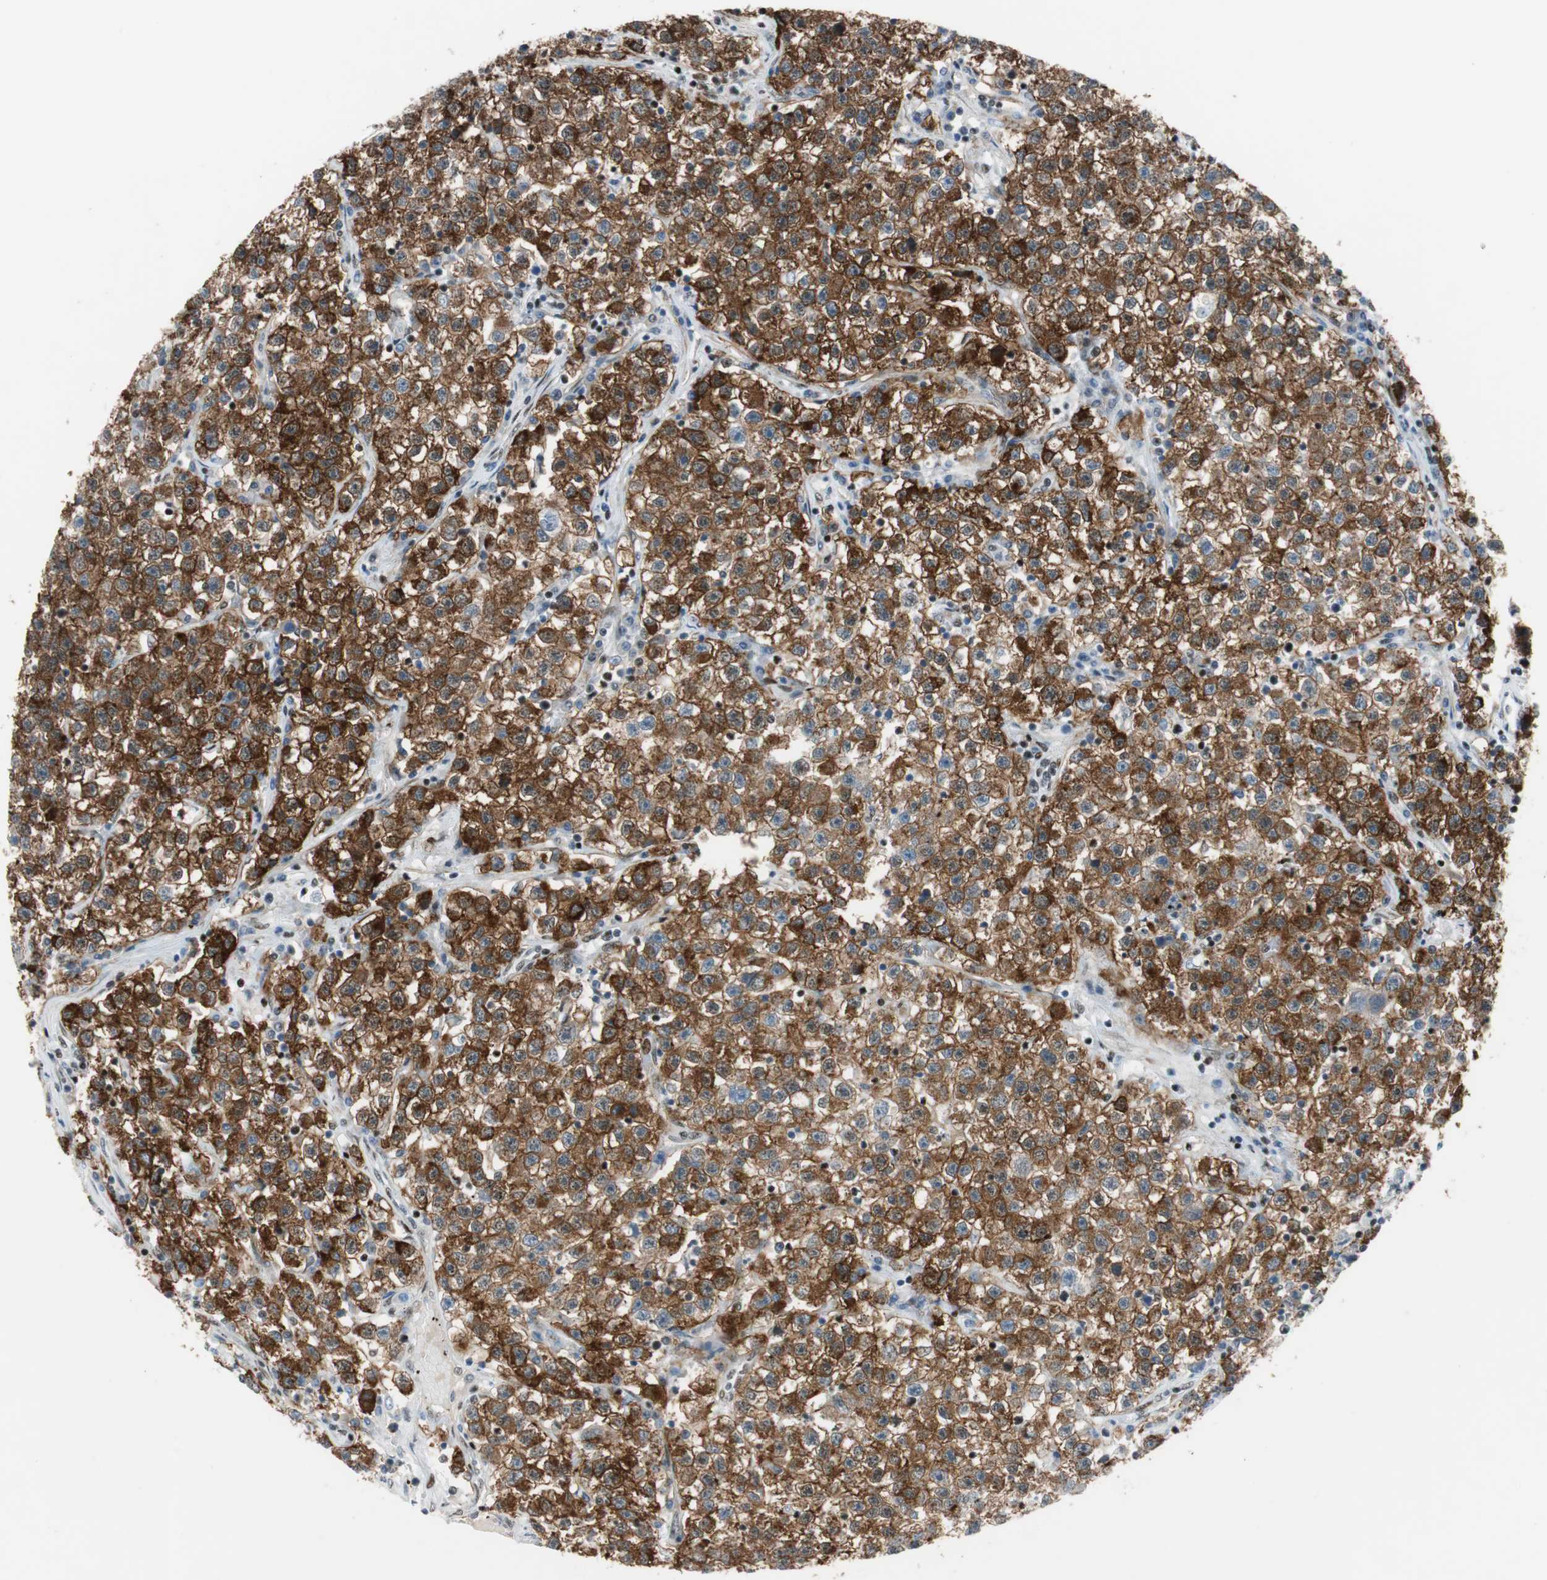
{"staining": {"intensity": "strong", "quantity": ">75%", "location": "cytoplasmic/membranous"}, "tissue": "testis cancer", "cell_type": "Tumor cells", "image_type": "cancer", "snomed": [{"axis": "morphology", "description": "Seminoma, NOS"}, {"axis": "topography", "description": "Testis"}], "caption": "Immunohistochemistry (IHC) micrograph of human testis cancer stained for a protein (brown), which shows high levels of strong cytoplasmic/membranous expression in about >75% of tumor cells.", "gene": "FBXO44", "patient": {"sex": "male", "age": 22}}